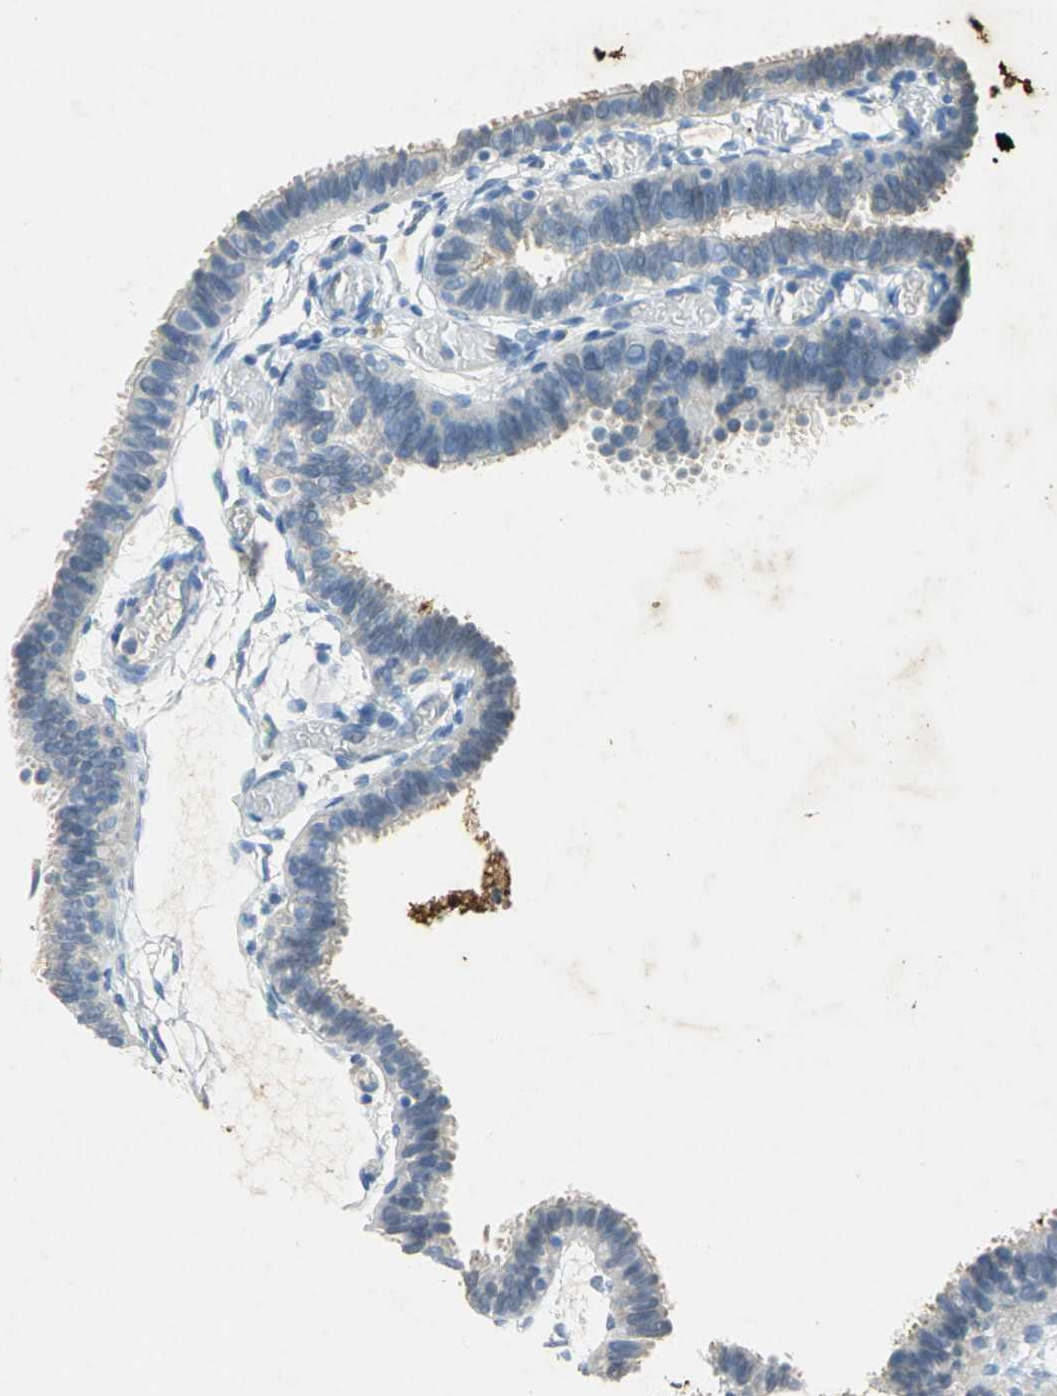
{"staining": {"intensity": "moderate", "quantity": "<25%", "location": "cytoplasmic/membranous"}, "tissue": "fallopian tube", "cell_type": "Glandular cells", "image_type": "normal", "snomed": [{"axis": "morphology", "description": "Normal tissue, NOS"}, {"axis": "topography", "description": "Fallopian tube"}], "caption": "Immunohistochemistry of normal fallopian tube shows low levels of moderate cytoplasmic/membranous expression in about <25% of glandular cells.", "gene": "ANXA4", "patient": {"sex": "female", "age": 29}}